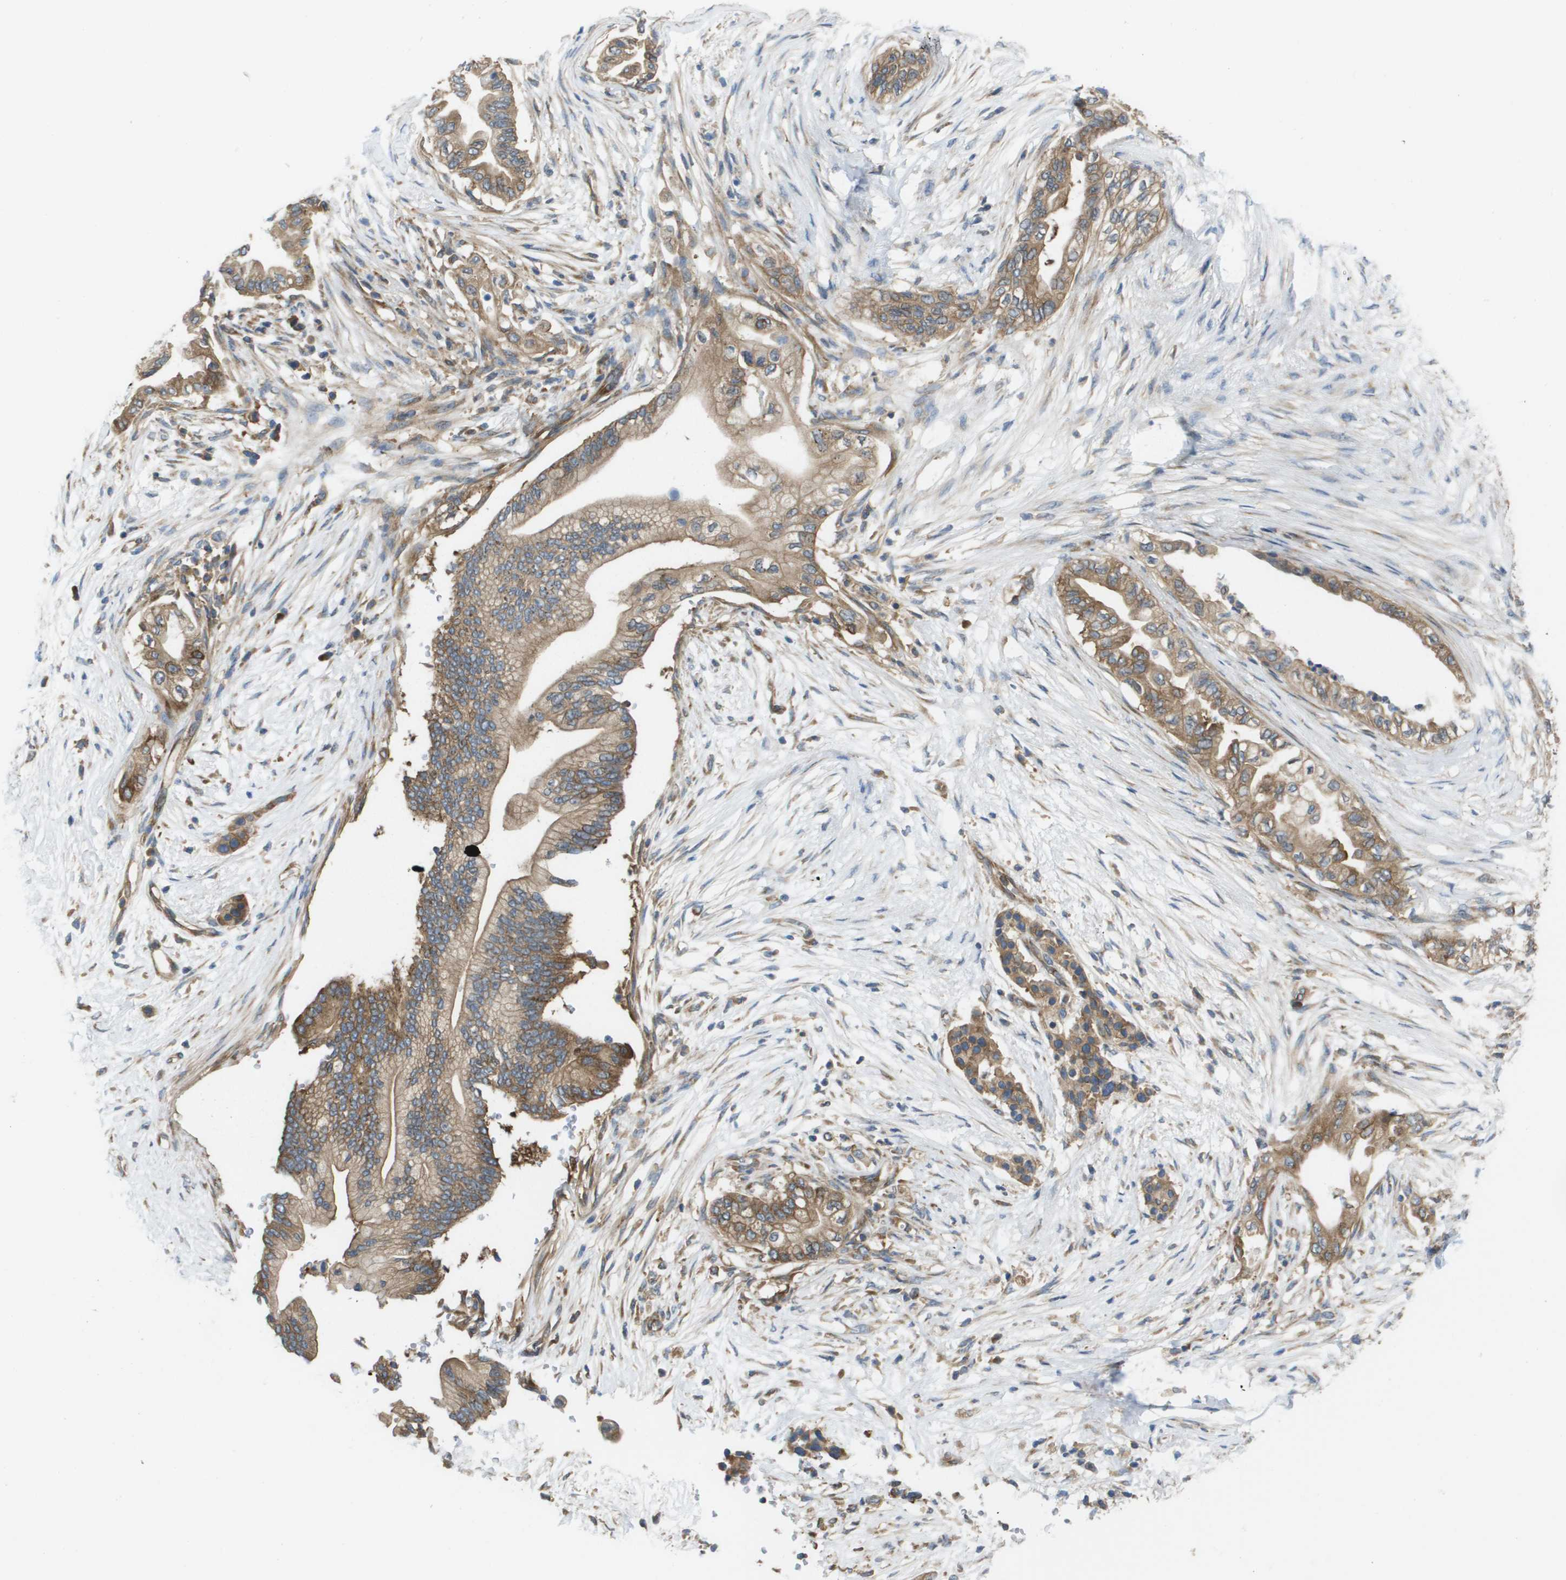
{"staining": {"intensity": "weak", "quantity": ">75%", "location": "cytoplasmic/membranous"}, "tissue": "pancreatic cancer", "cell_type": "Tumor cells", "image_type": "cancer", "snomed": [{"axis": "morphology", "description": "Normal tissue, NOS"}, {"axis": "morphology", "description": "Adenocarcinoma, NOS"}, {"axis": "topography", "description": "Pancreas"}, {"axis": "topography", "description": "Duodenum"}], "caption": "A photomicrograph showing weak cytoplasmic/membranous staining in about >75% of tumor cells in adenocarcinoma (pancreatic), as visualized by brown immunohistochemical staining.", "gene": "EIF4G2", "patient": {"sex": "female", "age": 60}}